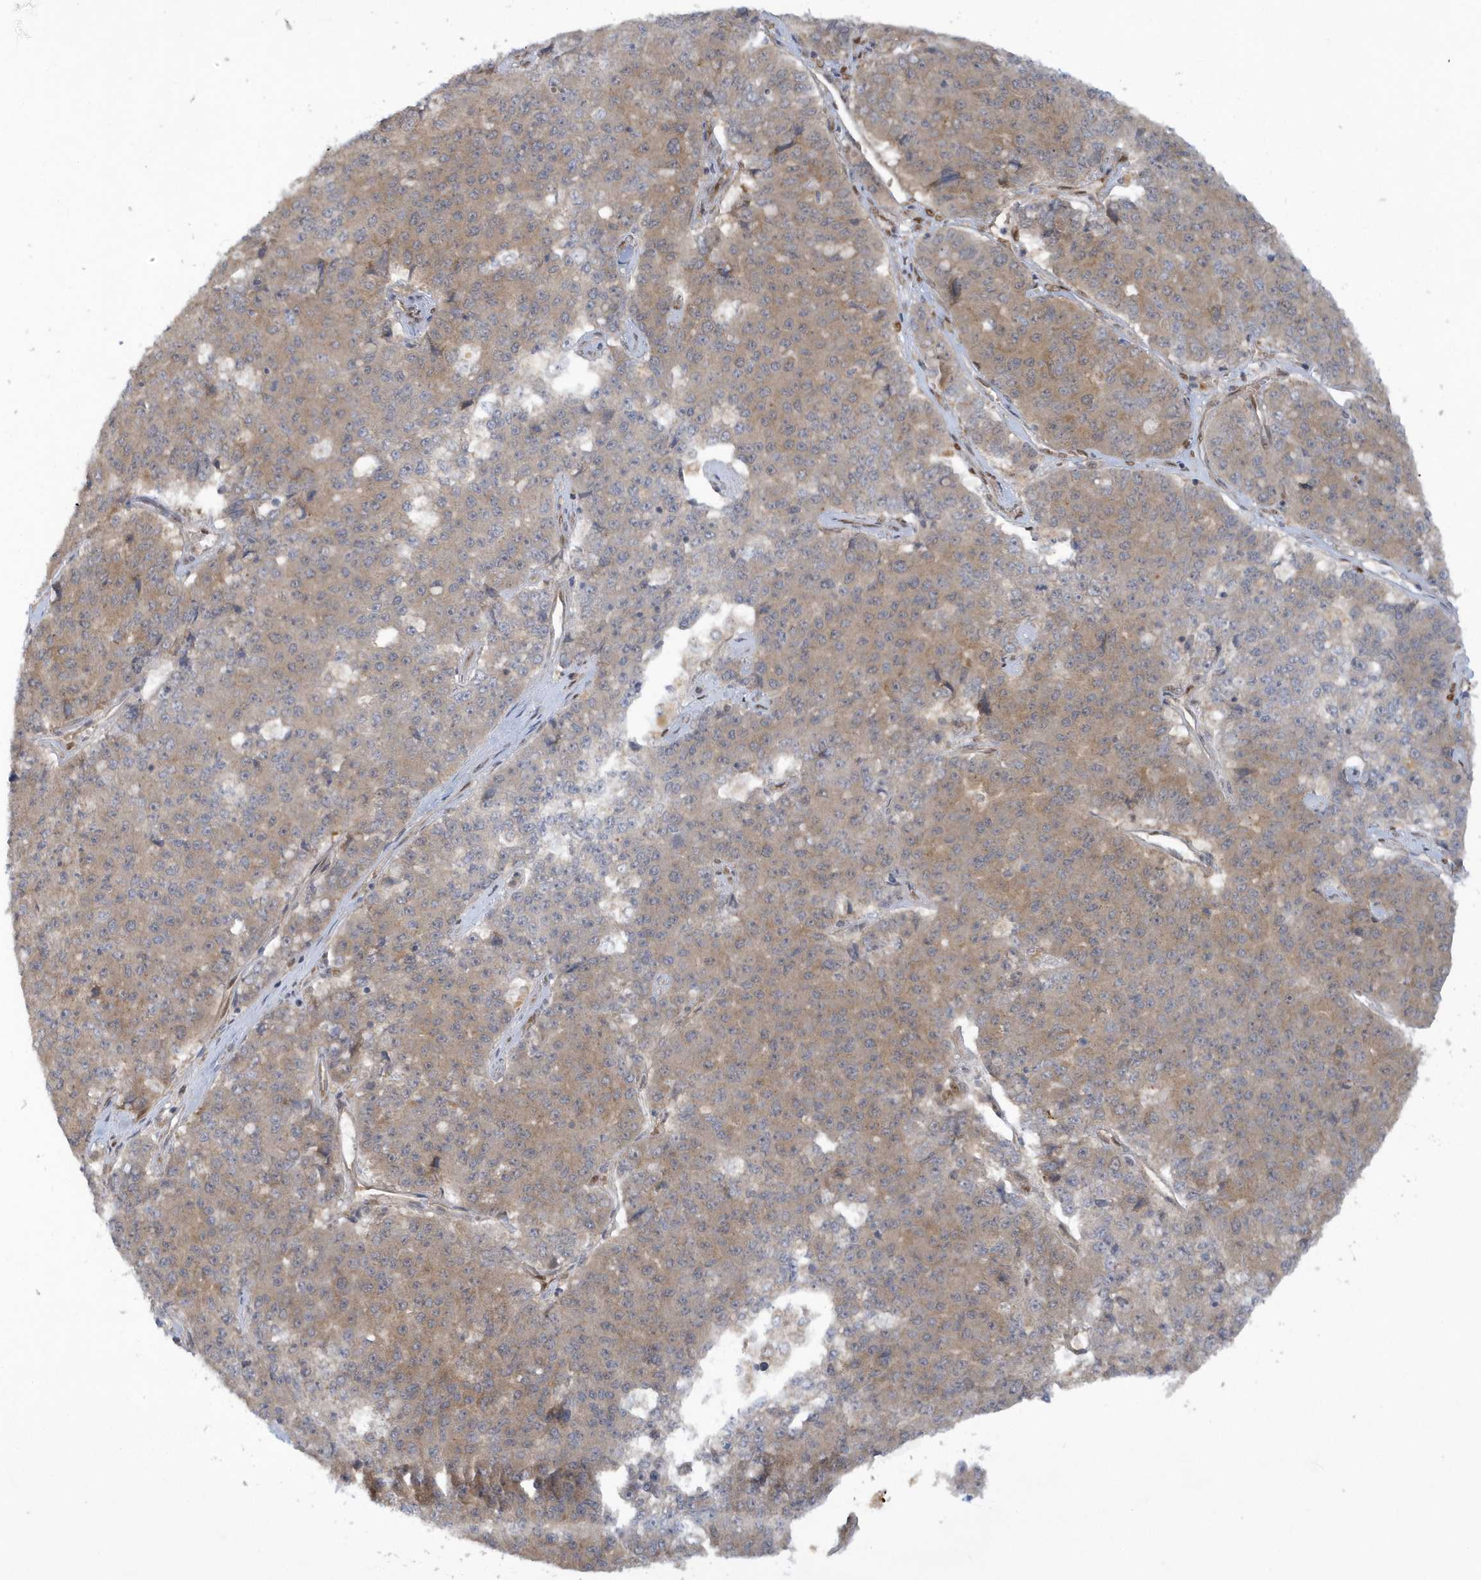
{"staining": {"intensity": "moderate", "quantity": ">75%", "location": "cytoplasmic/membranous"}, "tissue": "pancreatic cancer", "cell_type": "Tumor cells", "image_type": "cancer", "snomed": [{"axis": "morphology", "description": "Adenocarcinoma, NOS"}, {"axis": "topography", "description": "Pancreas"}], "caption": "Immunohistochemistry (IHC) micrograph of human pancreatic cancer stained for a protein (brown), which displays medium levels of moderate cytoplasmic/membranous expression in approximately >75% of tumor cells.", "gene": "ATG4A", "patient": {"sex": "male", "age": 50}}